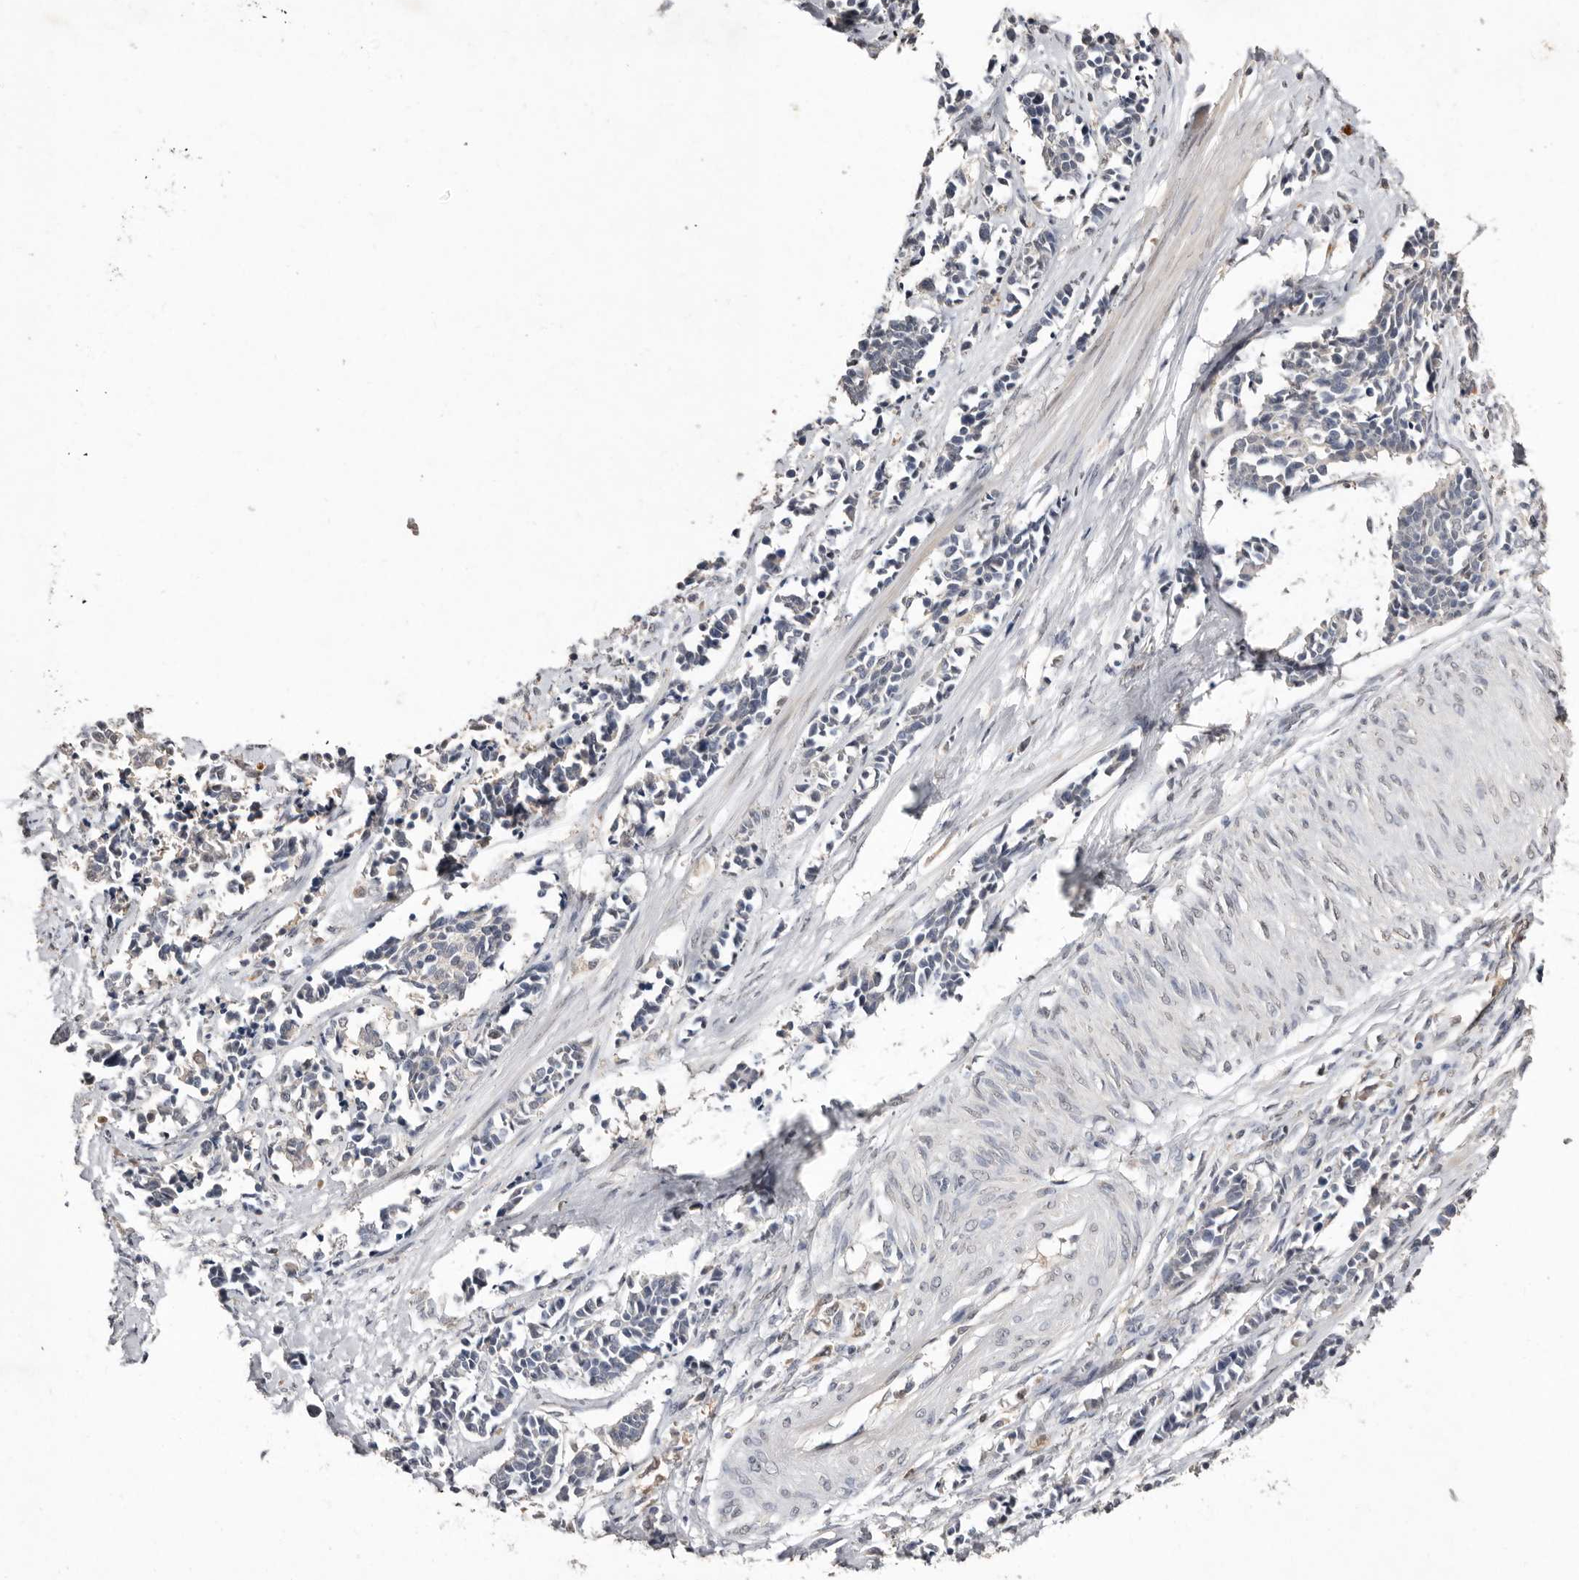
{"staining": {"intensity": "negative", "quantity": "none", "location": "none"}, "tissue": "cervical cancer", "cell_type": "Tumor cells", "image_type": "cancer", "snomed": [{"axis": "morphology", "description": "Normal tissue, NOS"}, {"axis": "morphology", "description": "Squamous cell carcinoma, NOS"}, {"axis": "topography", "description": "Cervix"}], "caption": "Tumor cells are negative for protein expression in human cervical cancer (squamous cell carcinoma). (Stains: DAB immunohistochemistry (IHC) with hematoxylin counter stain, Microscopy: brightfield microscopy at high magnification).", "gene": "SULT1E1", "patient": {"sex": "female", "age": 35}}